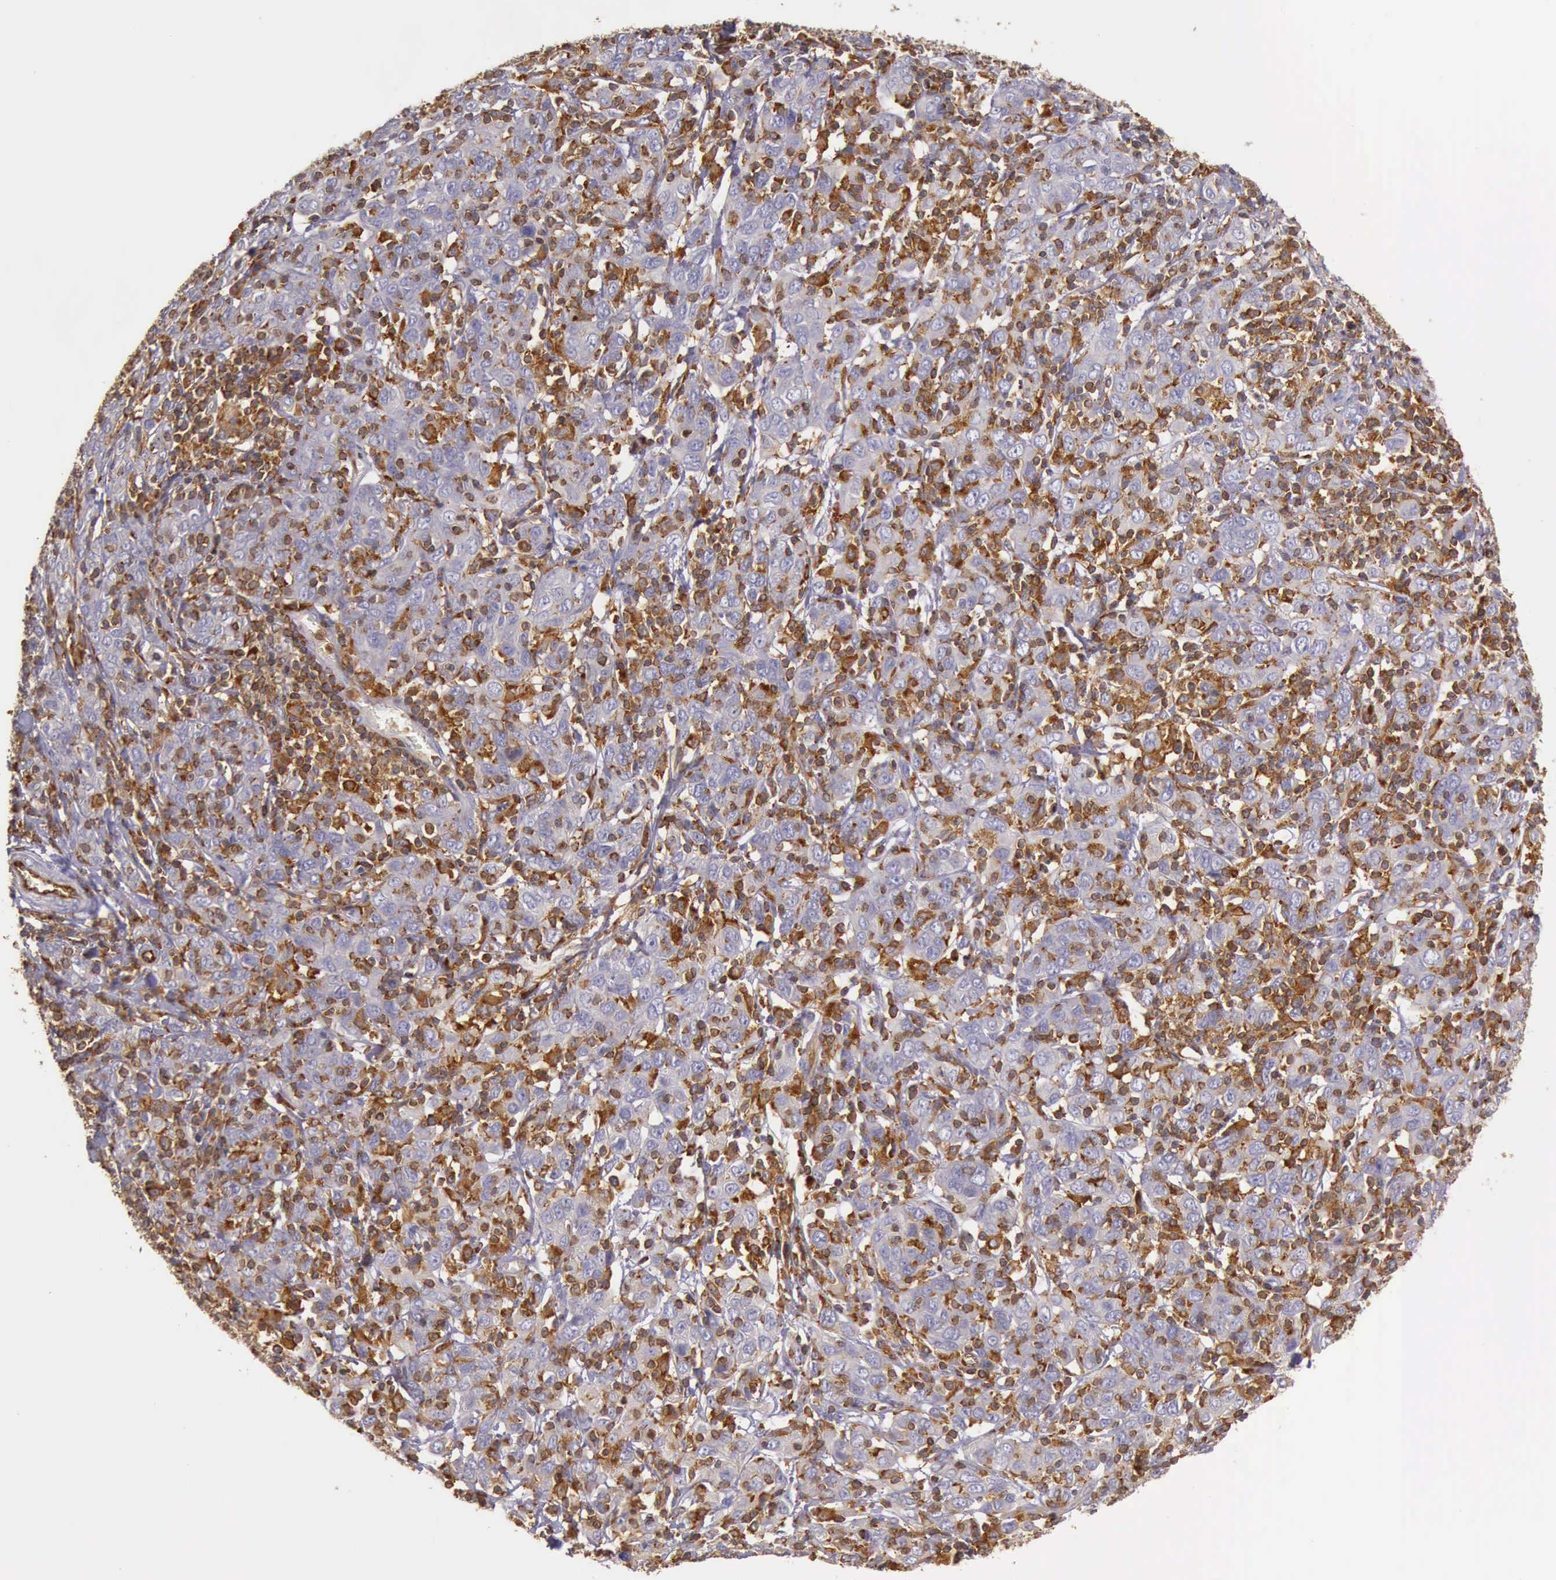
{"staining": {"intensity": "weak", "quantity": "25%-75%", "location": "cytoplasmic/membranous"}, "tissue": "cervical cancer", "cell_type": "Tumor cells", "image_type": "cancer", "snomed": [{"axis": "morphology", "description": "Normal tissue, NOS"}, {"axis": "morphology", "description": "Squamous cell carcinoma, NOS"}, {"axis": "topography", "description": "Cervix"}], "caption": "About 25%-75% of tumor cells in squamous cell carcinoma (cervical) reveal weak cytoplasmic/membranous protein staining as visualized by brown immunohistochemical staining.", "gene": "ARHGAP4", "patient": {"sex": "female", "age": 67}}